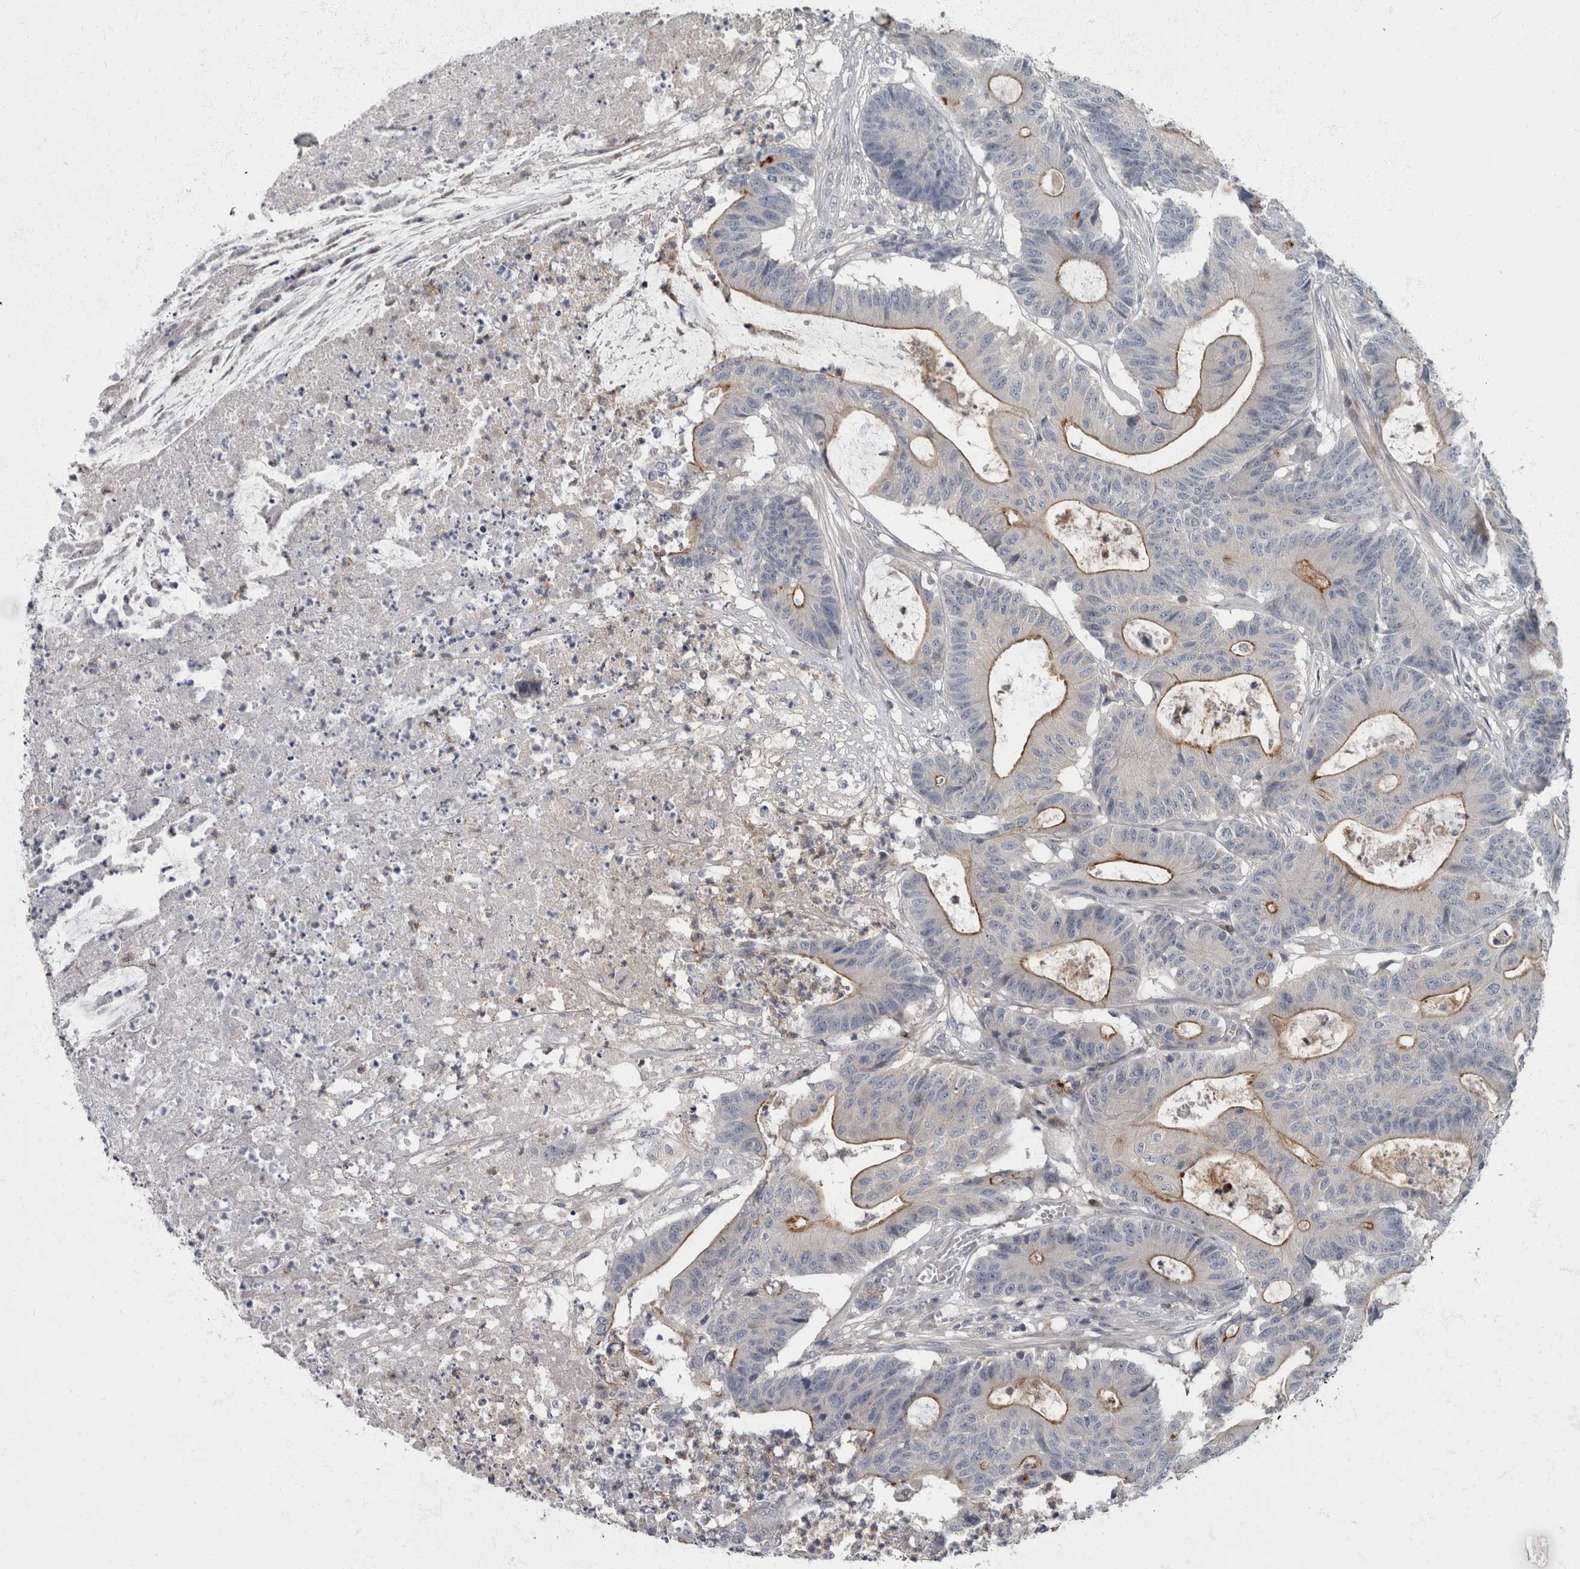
{"staining": {"intensity": "moderate", "quantity": "25%-75%", "location": "cytoplasmic/membranous"}, "tissue": "colorectal cancer", "cell_type": "Tumor cells", "image_type": "cancer", "snomed": [{"axis": "morphology", "description": "Adenocarcinoma, NOS"}, {"axis": "topography", "description": "Colon"}], "caption": "Adenocarcinoma (colorectal) stained with IHC displays moderate cytoplasmic/membranous staining in about 25%-75% of tumor cells. Using DAB (3,3'-diaminobenzidine) (brown) and hematoxylin (blue) stains, captured at high magnification using brightfield microscopy.", "gene": "CDC42BPG", "patient": {"sex": "female", "age": 84}}